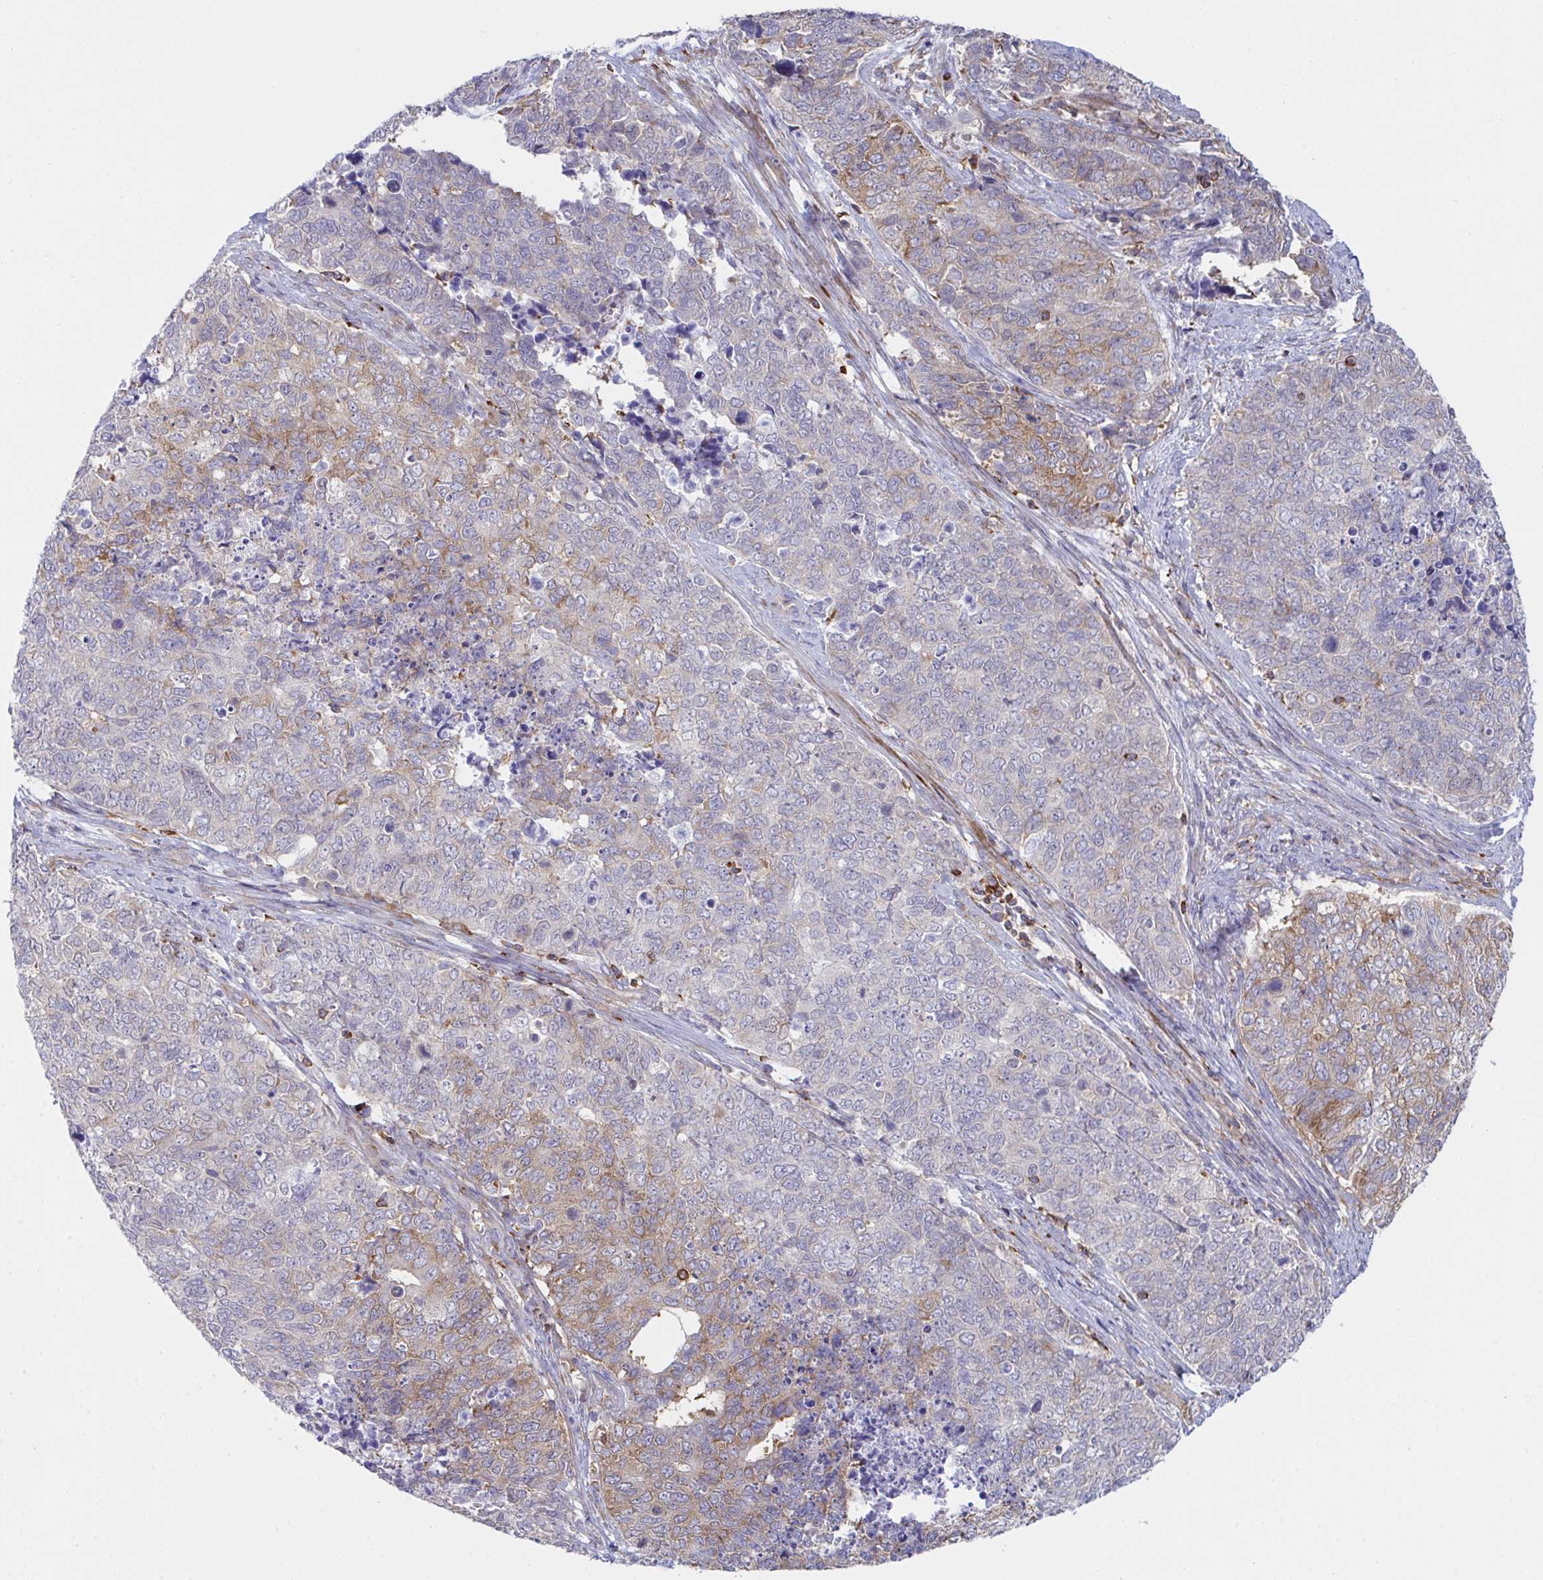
{"staining": {"intensity": "weak", "quantity": "<25%", "location": "cytoplasmic/membranous"}, "tissue": "cervical cancer", "cell_type": "Tumor cells", "image_type": "cancer", "snomed": [{"axis": "morphology", "description": "Adenocarcinoma, NOS"}, {"axis": "topography", "description": "Cervix"}], "caption": "Immunohistochemistry image of human cervical adenocarcinoma stained for a protein (brown), which demonstrates no expression in tumor cells.", "gene": "WNK1", "patient": {"sex": "female", "age": 63}}